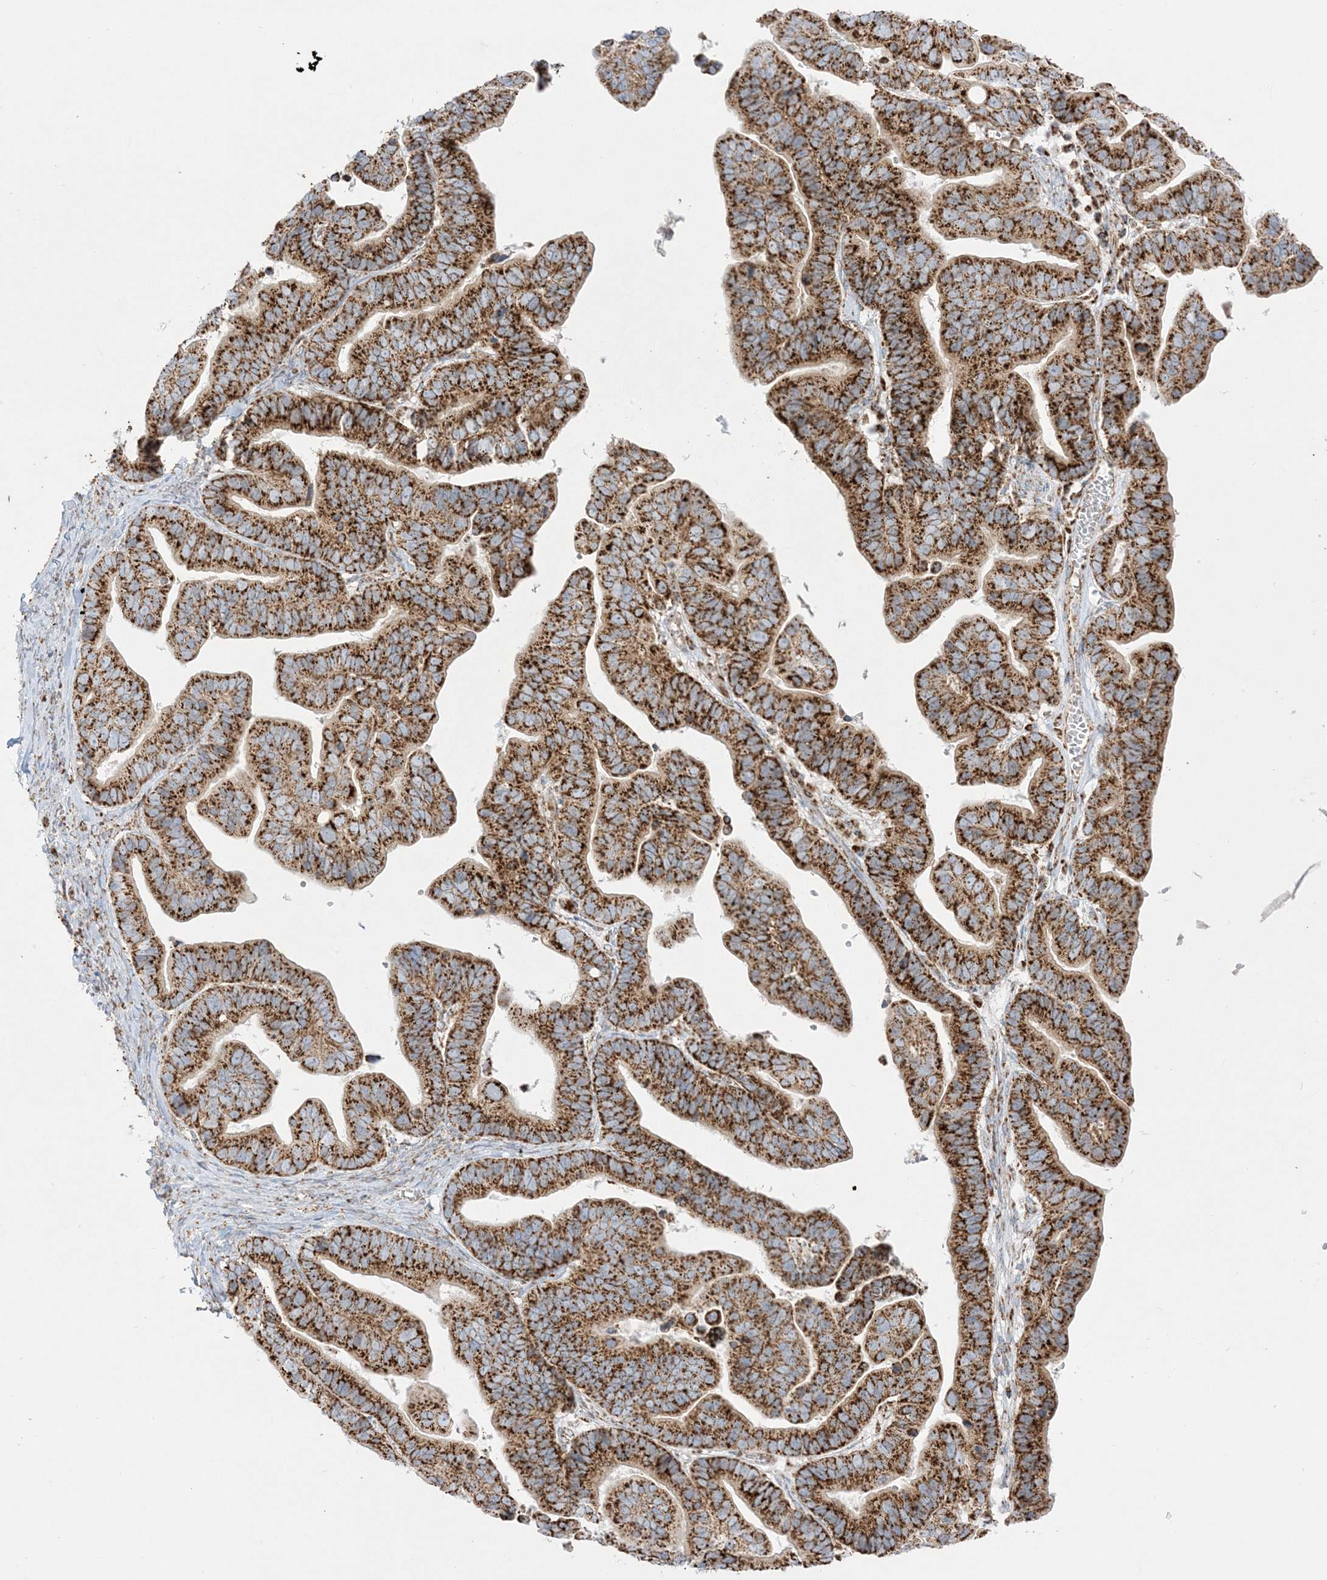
{"staining": {"intensity": "strong", "quantity": ">75%", "location": "cytoplasmic/membranous"}, "tissue": "ovarian cancer", "cell_type": "Tumor cells", "image_type": "cancer", "snomed": [{"axis": "morphology", "description": "Cystadenocarcinoma, serous, NOS"}, {"axis": "topography", "description": "Ovary"}], "caption": "About >75% of tumor cells in human ovarian serous cystadenocarcinoma reveal strong cytoplasmic/membranous protein expression as visualized by brown immunohistochemical staining.", "gene": "MRPS36", "patient": {"sex": "female", "age": 56}}